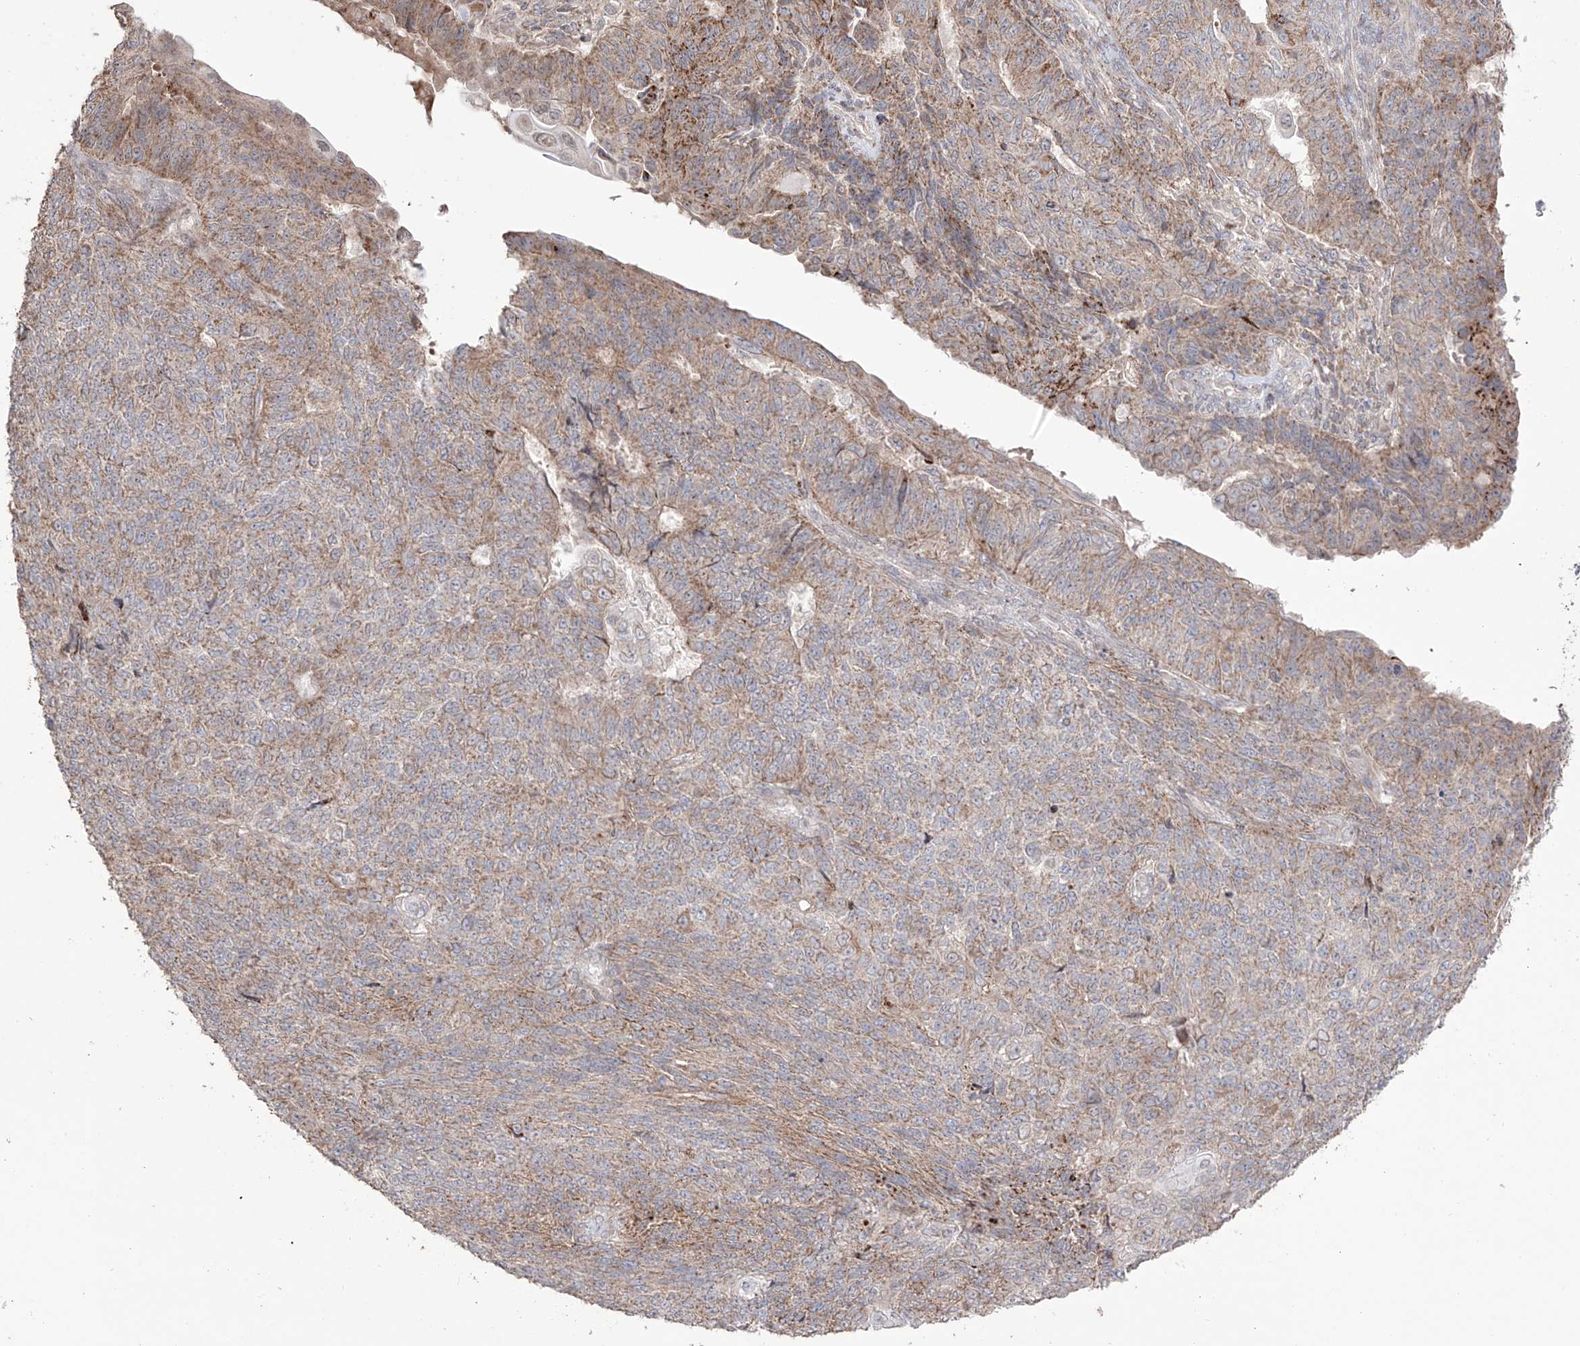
{"staining": {"intensity": "moderate", "quantity": "25%-75%", "location": "cytoplasmic/membranous"}, "tissue": "endometrial cancer", "cell_type": "Tumor cells", "image_type": "cancer", "snomed": [{"axis": "morphology", "description": "Adenocarcinoma, NOS"}, {"axis": "topography", "description": "Endometrium"}], "caption": "Immunohistochemical staining of endometrial cancer (adenocarcinoma) exhibits moderate cytoplasmic/membranous protein positivity in about 25%-75% of tumor cells. (IHC, brightfield microscopy, high magnification).", "gene": "YKT6", "patient": {"sex": "female", "age": 32}}